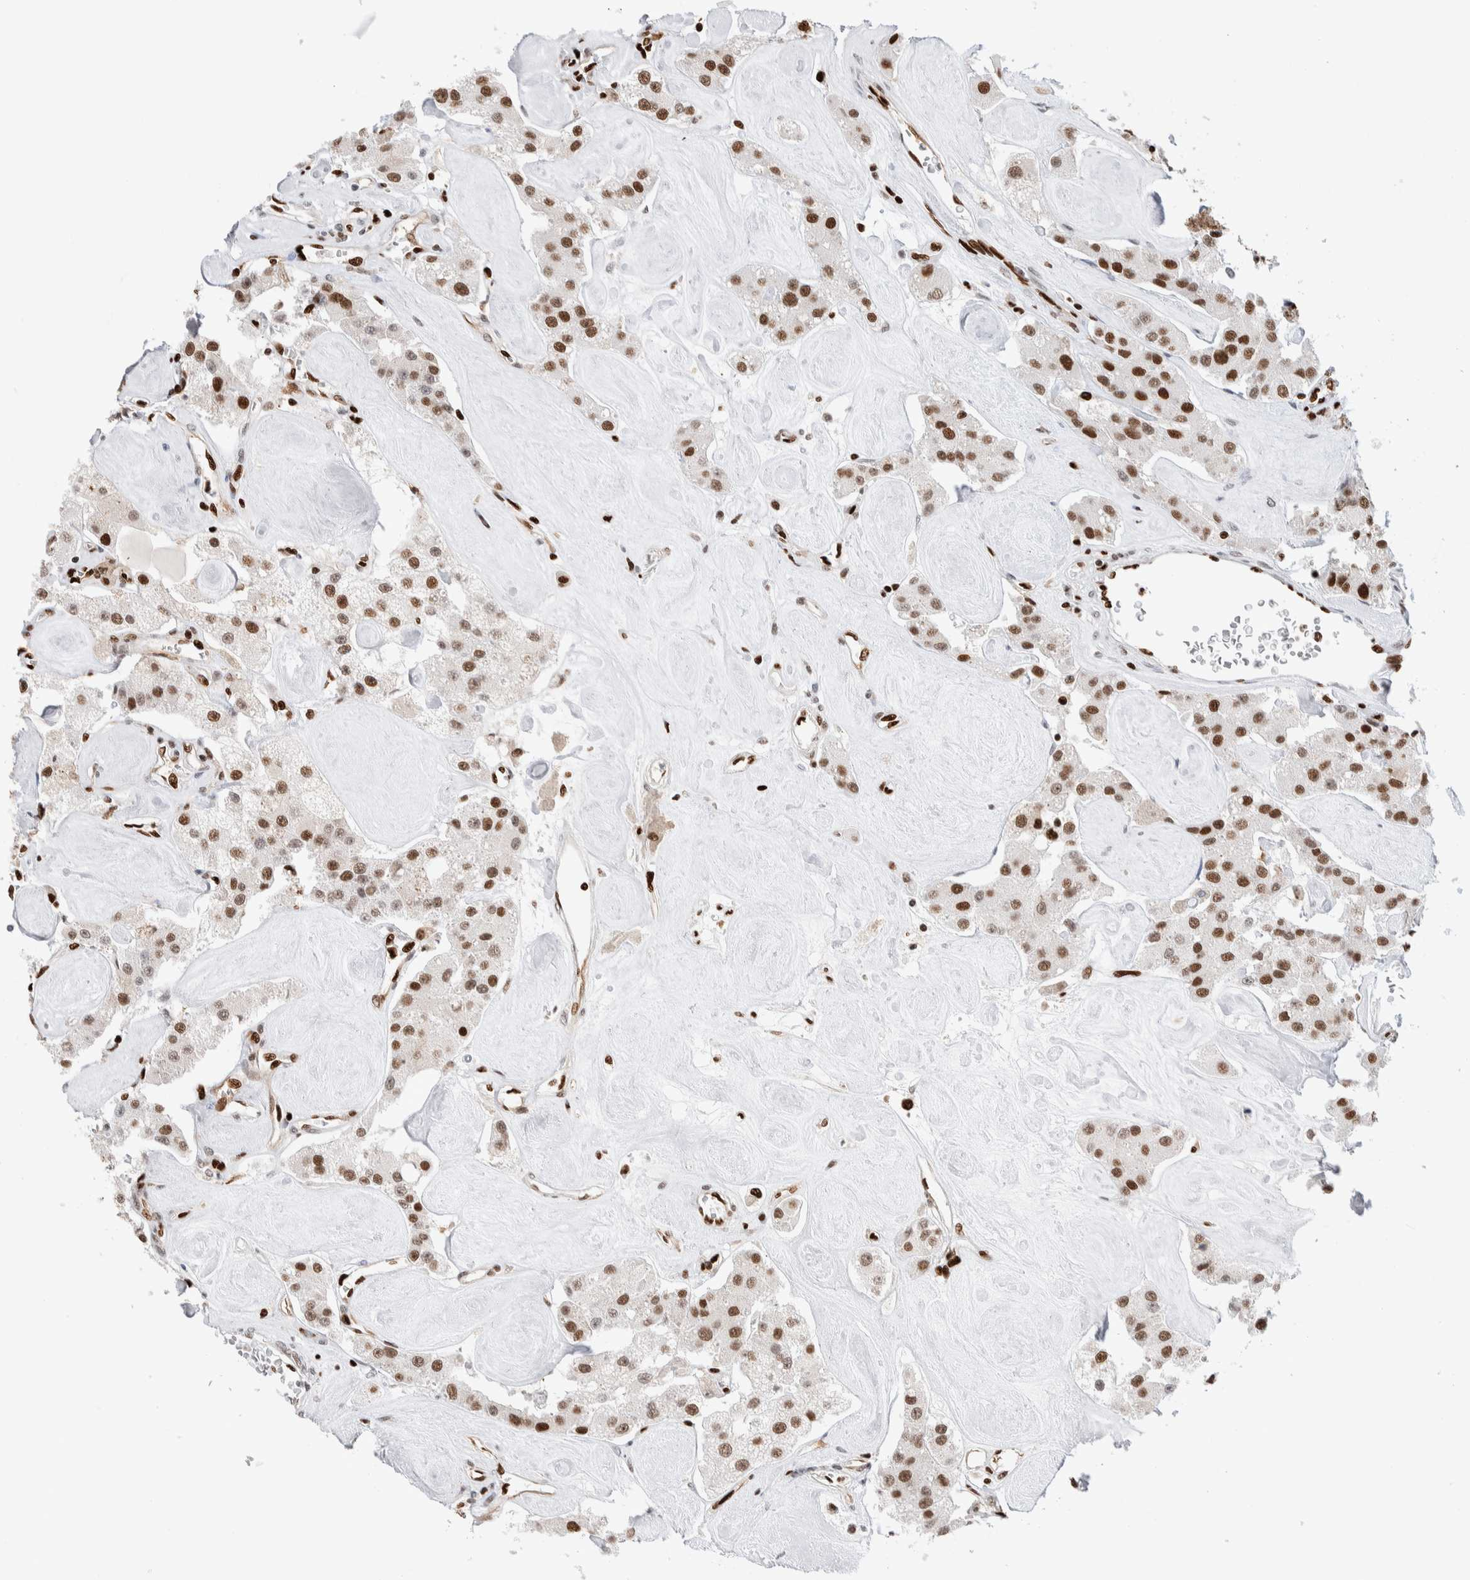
{"staining": {"intensity": "strong", "quantity": ">75%", "location": "nuclear"}, "tissue": "carcinoid", "cell_type": "Tumor cells", "image_type": "cancer", "snomed": [{"axis": "morphology", "description": "Carcinoid, malignant, NOS"}, {"axis": "topography", "description": "Pancreas"}], "caption": "Carcinoid was stained to show a protein in brown. There is high levels of strong nuclear positivity in about >75% of tumor cells.", "gene": "RNASEK-C17orf49", "patient": {"sex": "male", "age": 41}}